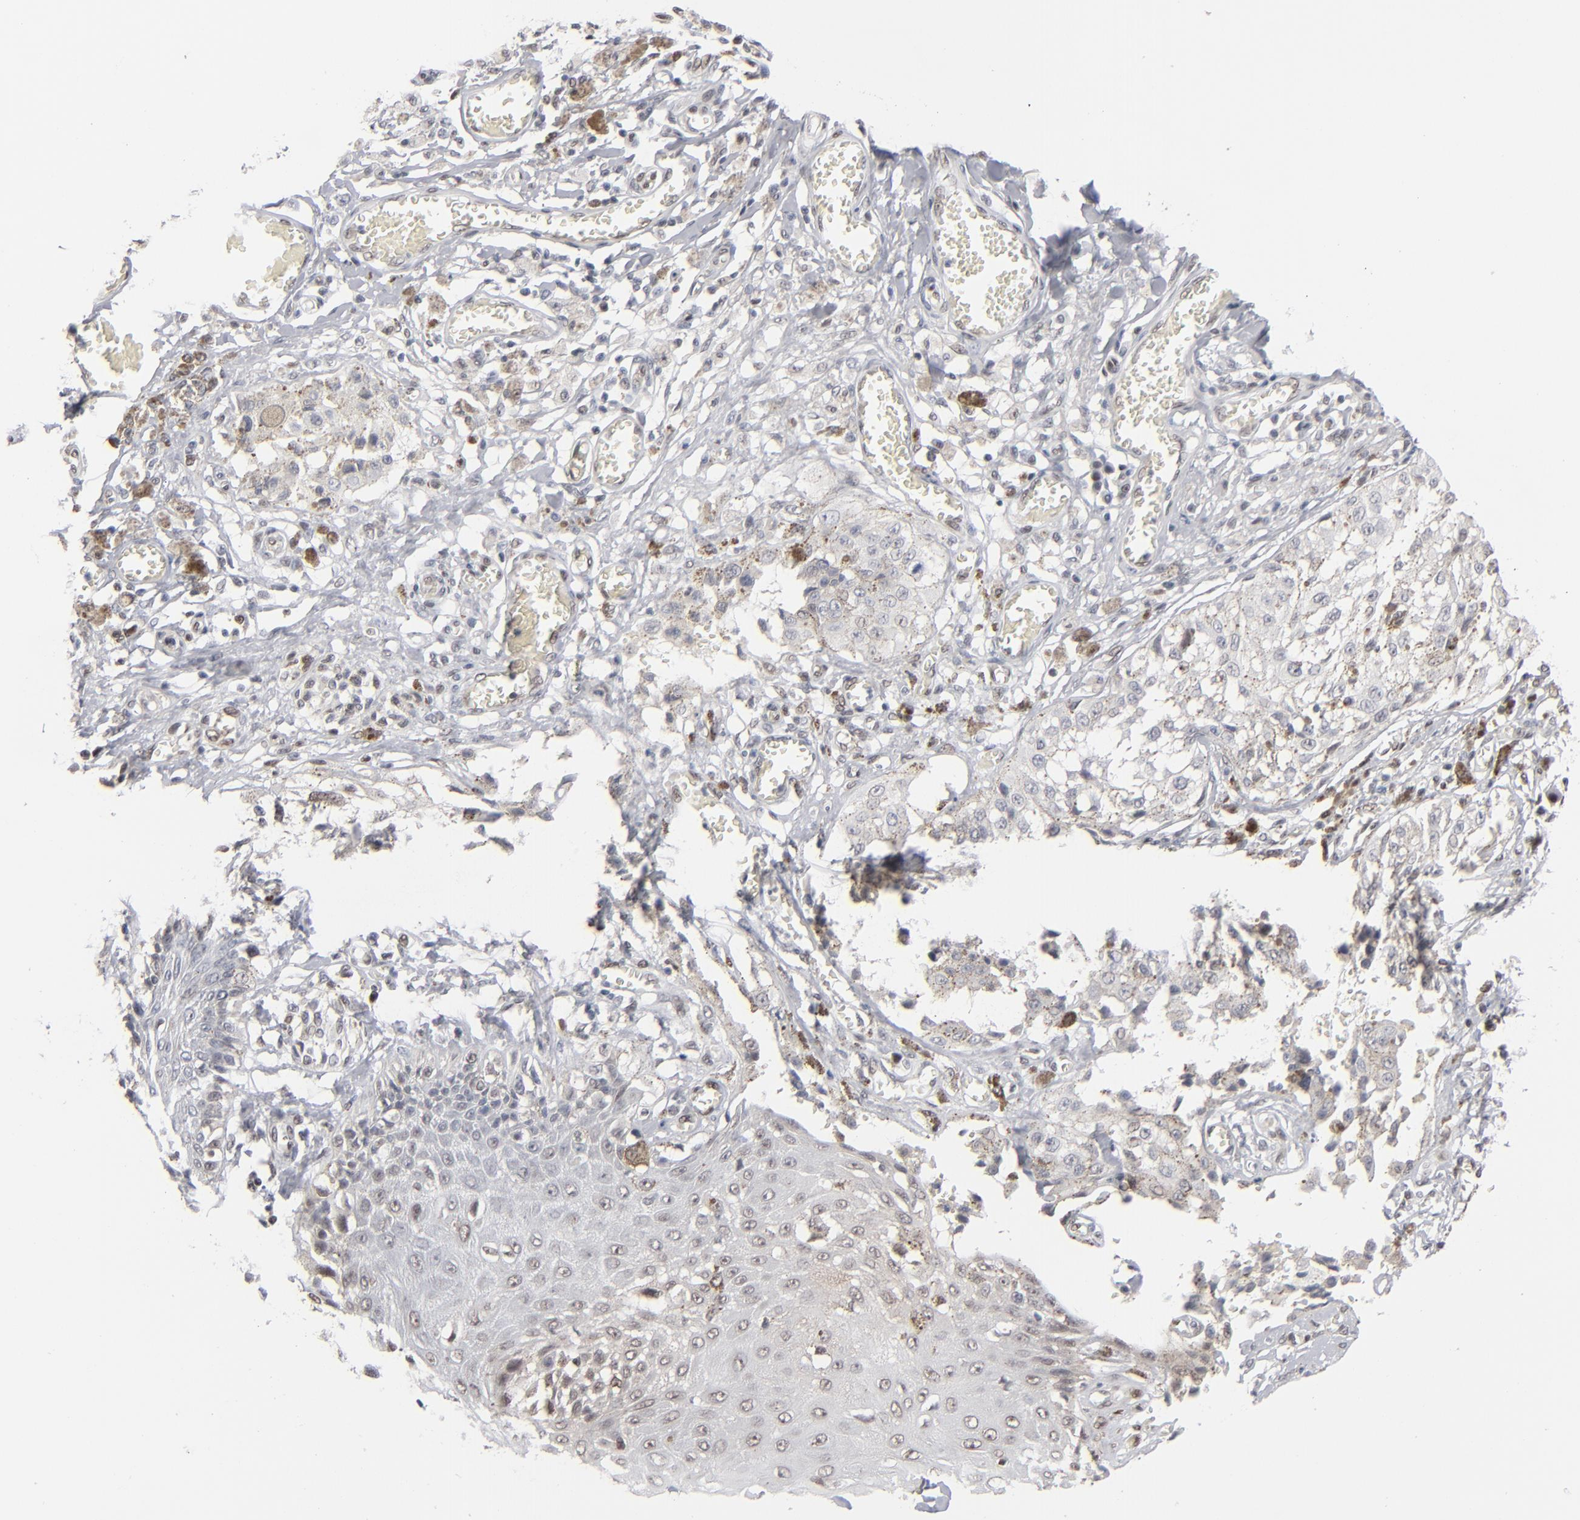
{"staining": {"intensity": "weak", "quantity": "<25%", "location": "nuclear"}, "tissue": "melanoma", "cell_type": "Tumor cells", "image_type": "cancer", "snomed": [{"axis": "morphology", "description": "Malignant melanoma, NOS"}, {"axis": "topography", "description": "Skin"}], "caption": "Immunohistochemical staining of human melanoma exhibits no significant expression in tumor cells.", "gene": "IRF9", "patient": {"sex": "female", "age": 82}}